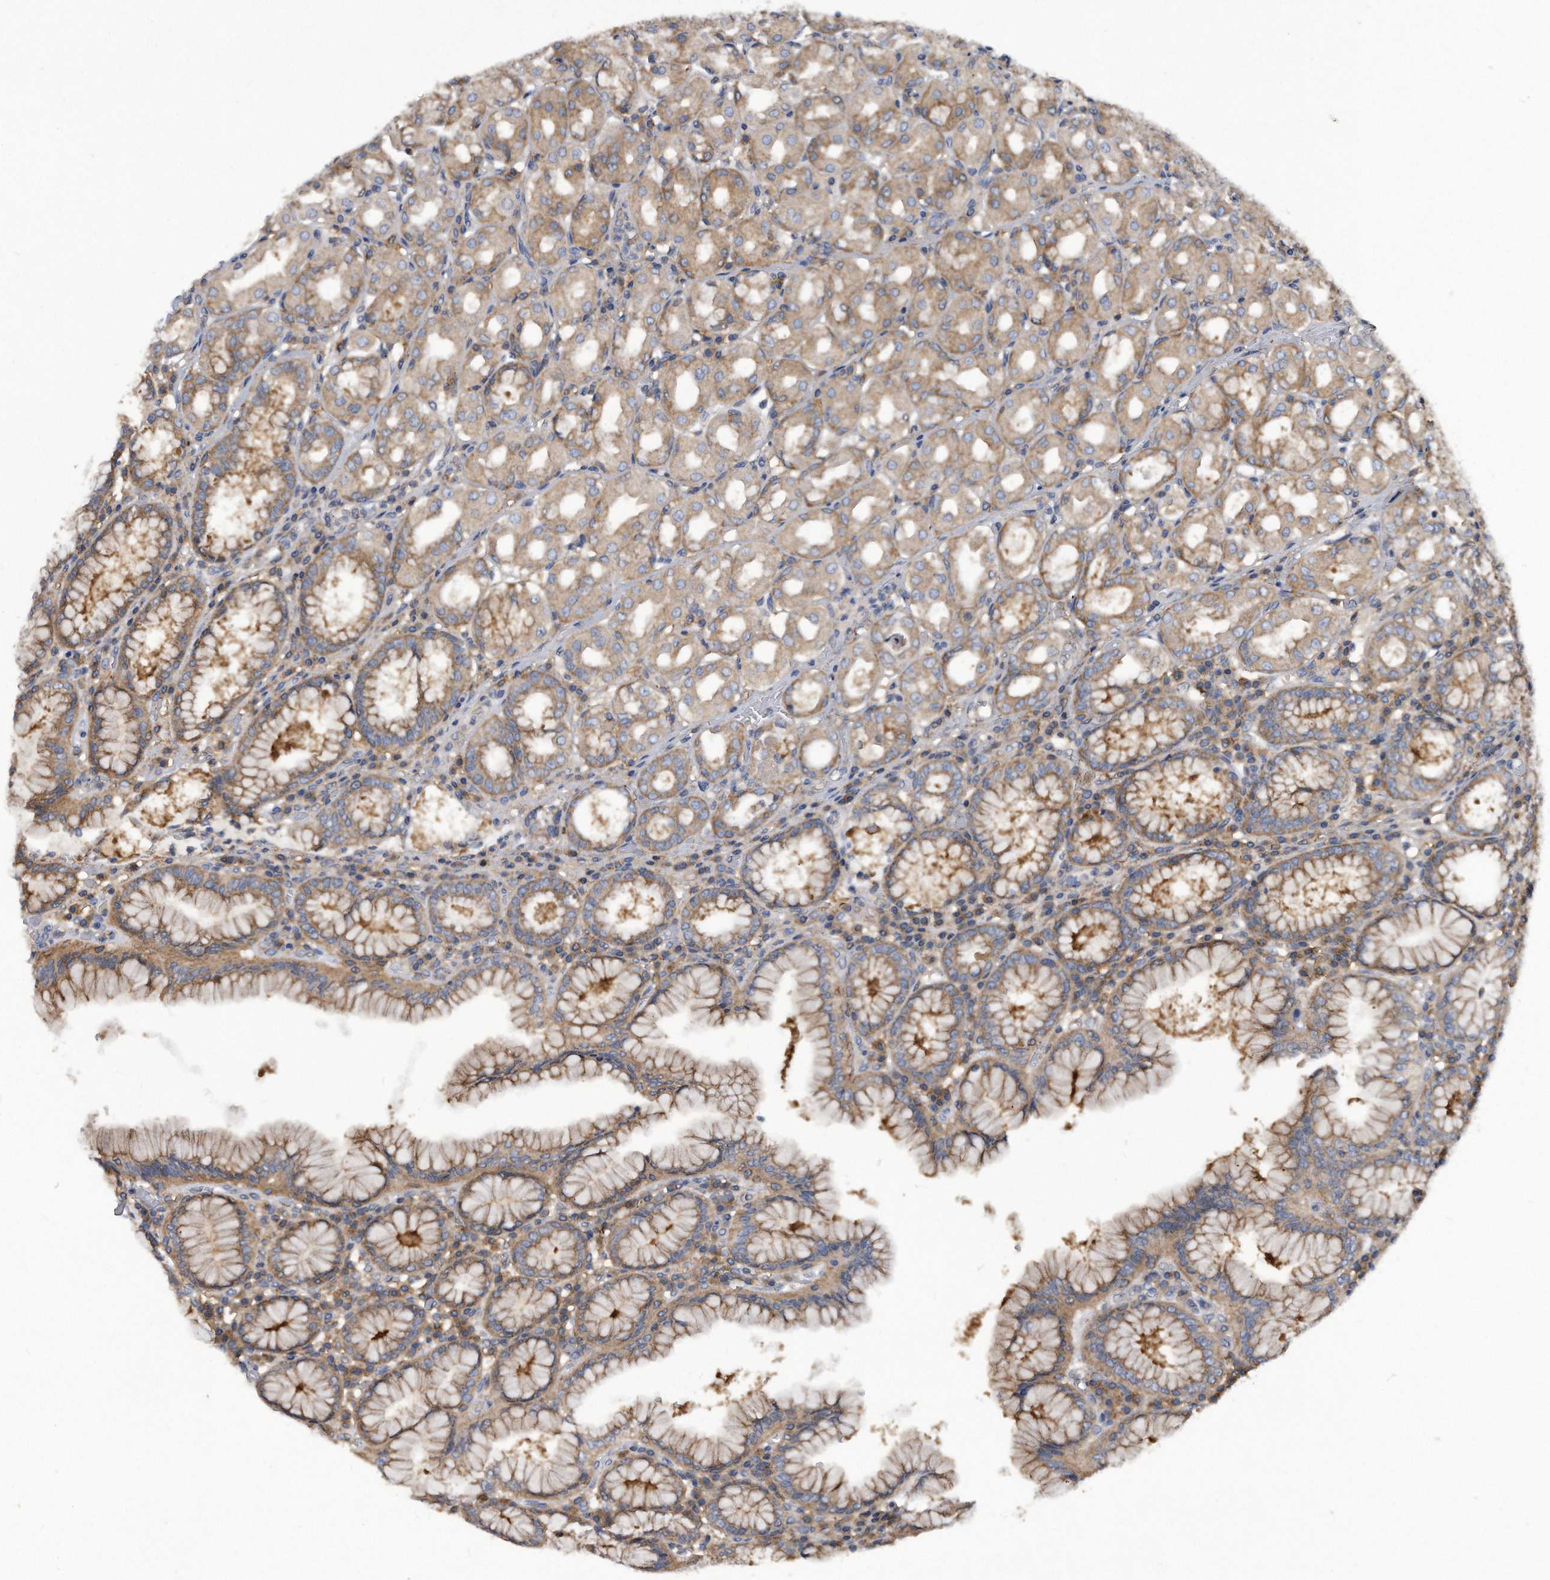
{"staining": {"intensity": "strong", "quantity": "25%-75%", "location": "cytoplasmic/membranous"}, "tissue": "stomach", "cell_type": "Glandular cells", "image_type": "normal", "snomed": [{"axis": "morphology", "description": "Normal tissue, NOS"}, {"axis": "topography", "description": "Stomach"}, {"axis": "topography", "description": "Stomach, lower"}], "caption": "This micrograph reveals benign stomach stained with immunohistochemistry to label a protein in brown. The cytoplasmic/membranous of glandular cells show strong positivity for the protein. Nuclei are counter-stained blue.", "gene": "ATG5", "patient": {"sex": "female", "age": 56}}